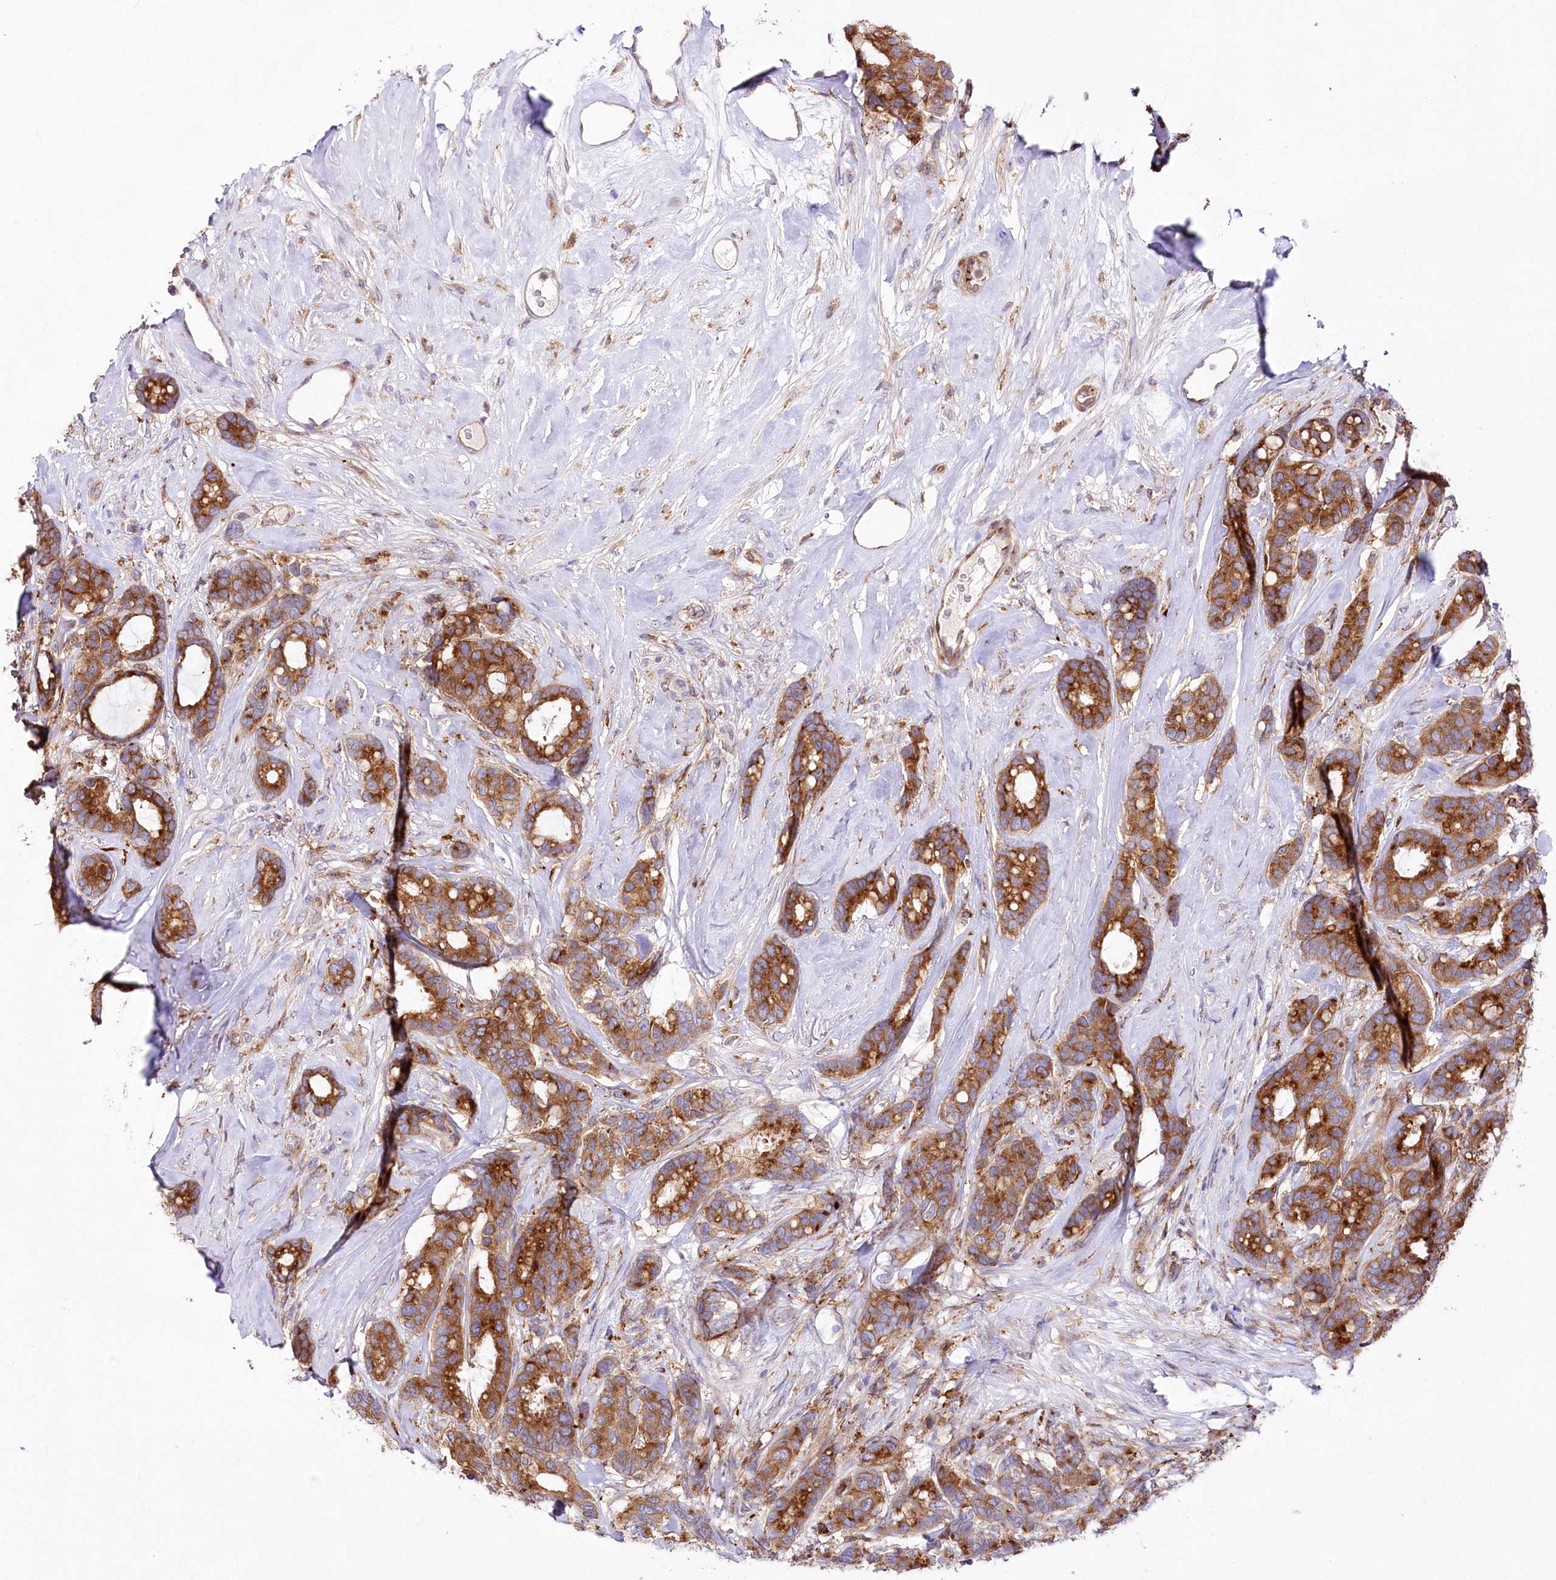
{"staining": {"intensity": "moderate", "quantity": ">75%", "location": "cytoplasmic/membranous"}, "tissue": "breast cancer", "cell_type": "Tumor cells", "image_type": "cancer", "snomed": [{"axis": "morphology", "description": "Duct carcinoma"}, {"axis": "topography", "description": "Breast"}], "caption": "Human breast cancer stained with a protein marker reveals moderate staining in tumor cells.", "gene": "STX6", "patient": {"sex": "female", "age": 87}}